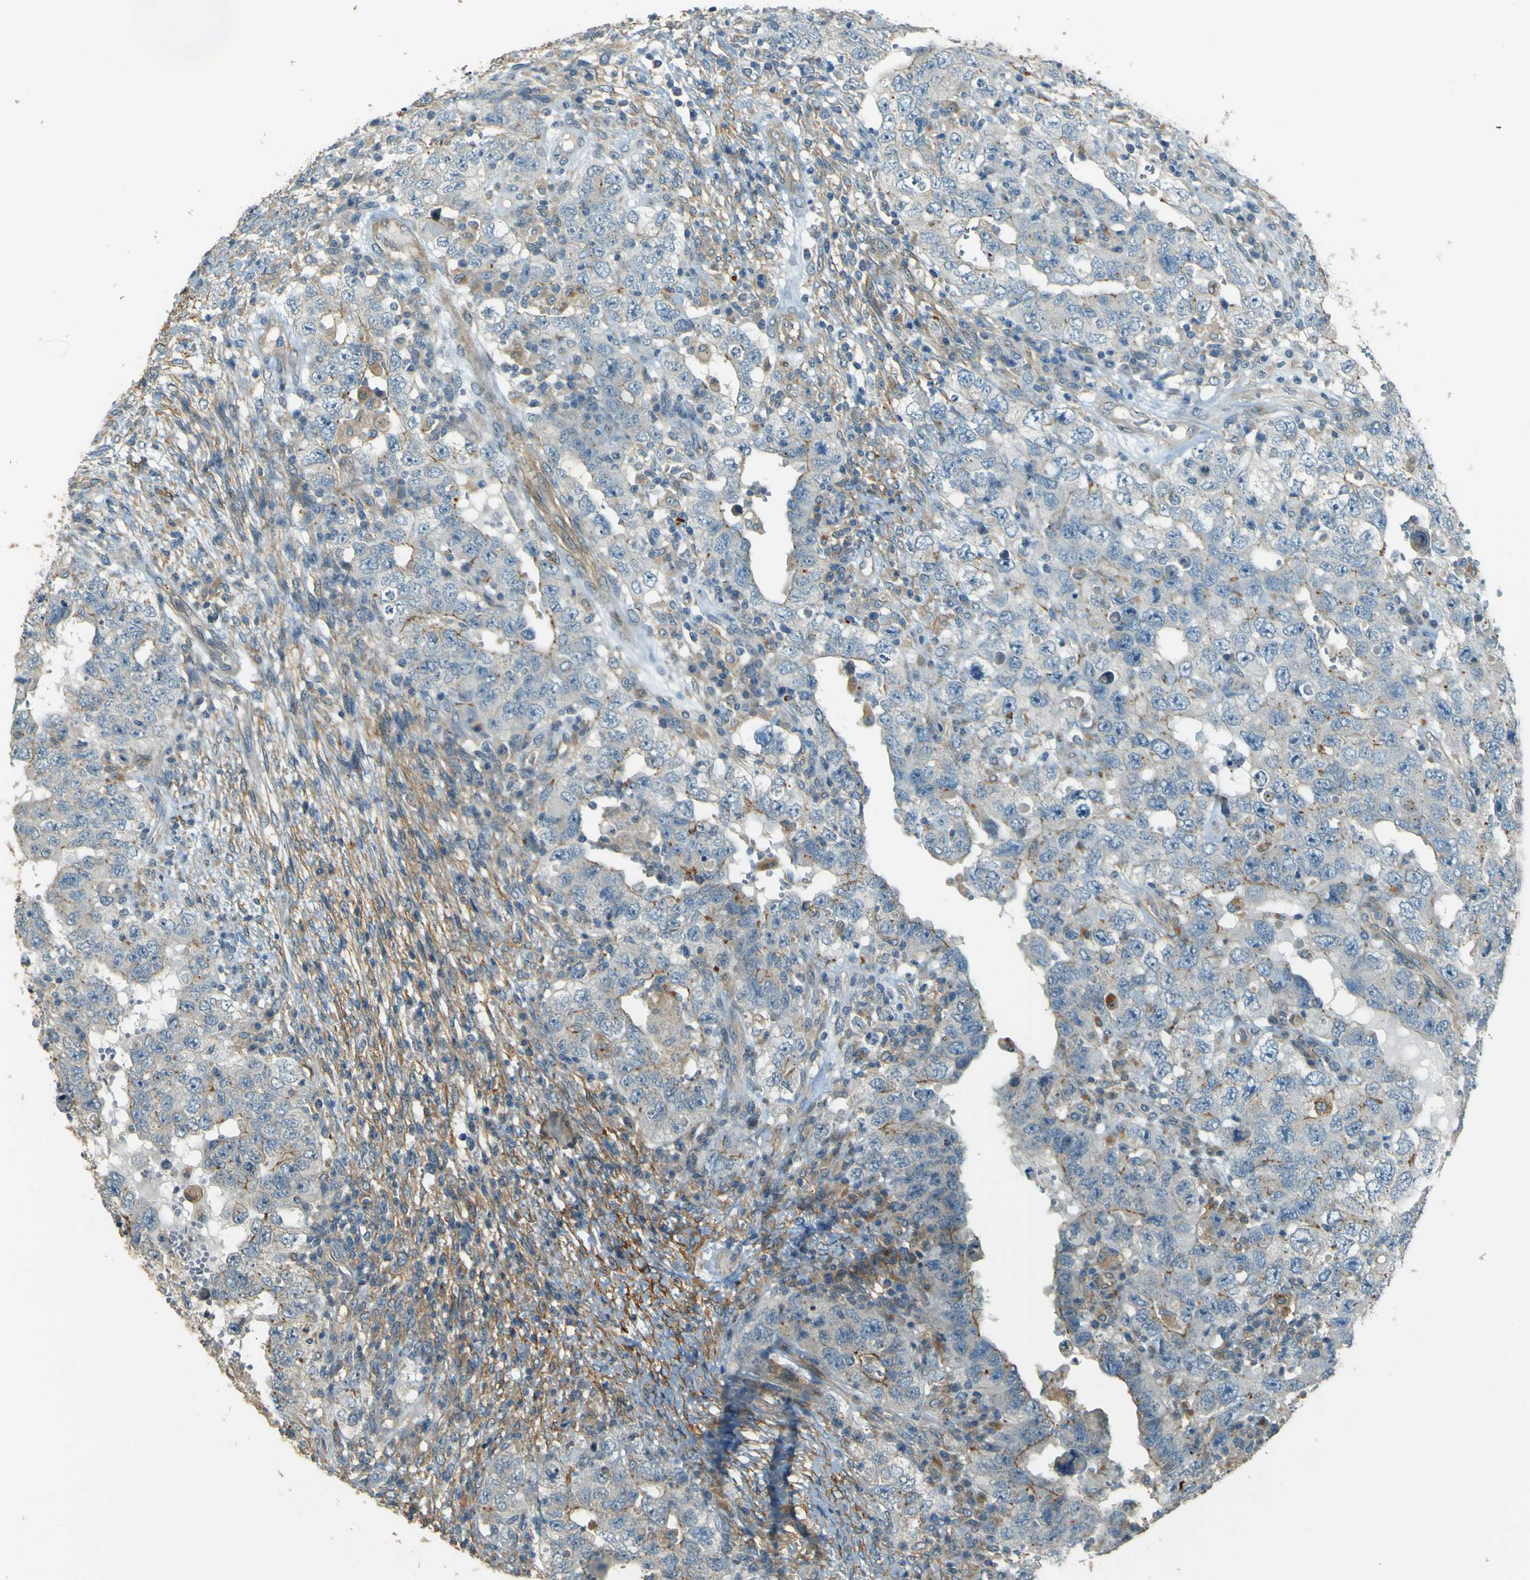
{"staining": {"intensity": "moderate", "quantity": "<25%", "location": "cytoplasmic/membranous"}, "tissue": "testis cancer", "cell_type": "Tumor cells", "image_type": "cancer", "snomed": [{"axis": "morphology", "description": "Carcinoma, Embryonal, NOS"}, {"axis": "topography", "description": "Testis"}], "caption": "Testis cancer (embryonal carcinoma) stained with a brown dye shows moderate cytoplasmic/membranous positive positivity in about <25% of tumor cells.", "gene": "NEXN", "patient": {"sex": "male", "age": 26}}